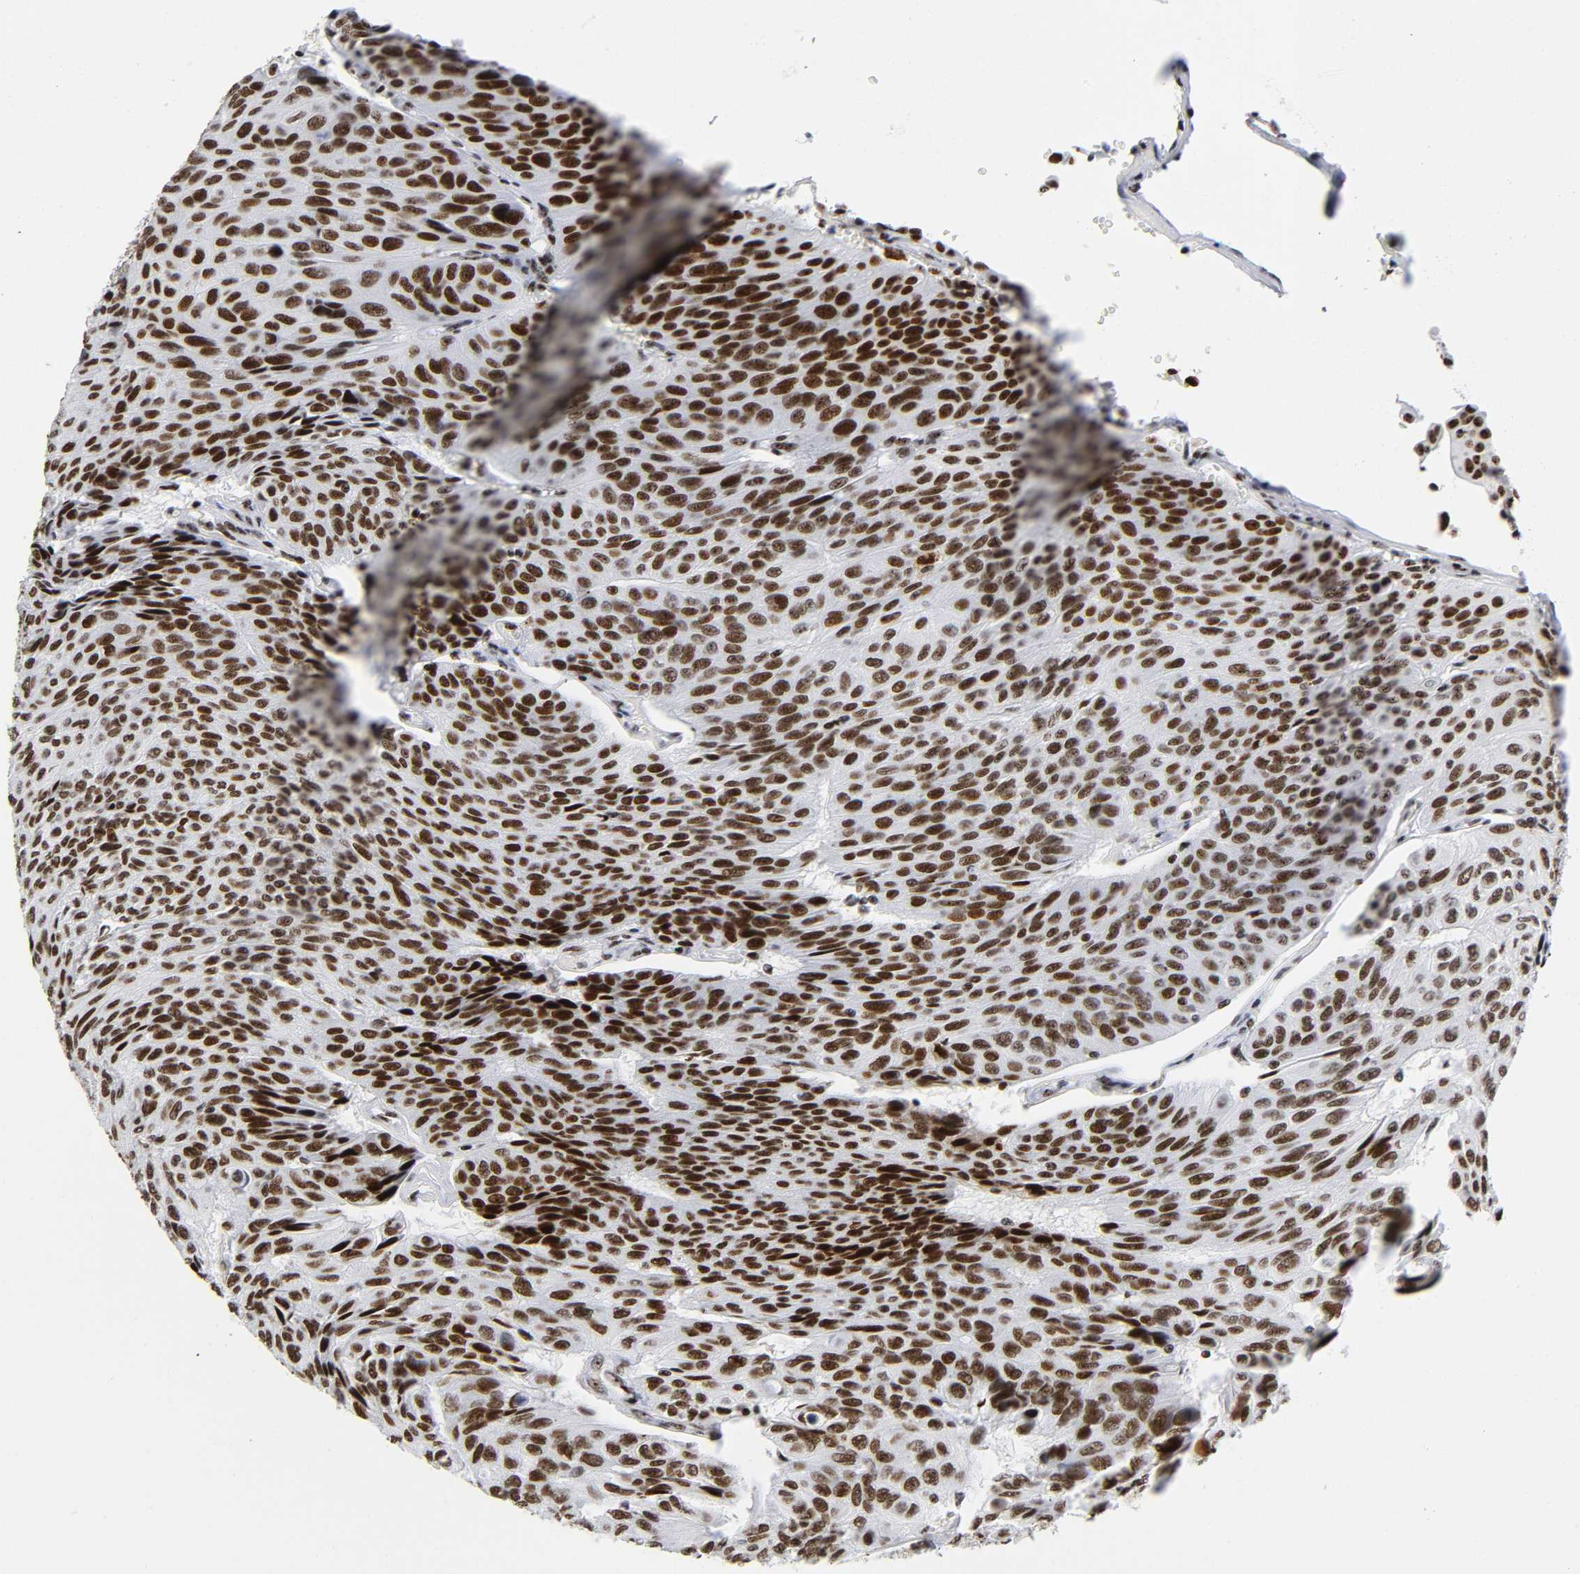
{"staining": {"intensity": "strong", "quantity": ">75%", "location": "nuclear"}, "tissue": "urothelial cancer", "cell_type": "Tumor cells", "image_type": "cancer", "snomed": [{"axis": "morphology", "description": "Urothelial carcinoma, High grade"}, {"axis": "topography", "description": "Urinary bladder"}], "caption": "Strong nuclear protein staining is appreciated in approximately >75% of tumor cells in urothelial cancer.", "gene": "UBTF", "patient": {"sex": "male", "age": 66}}